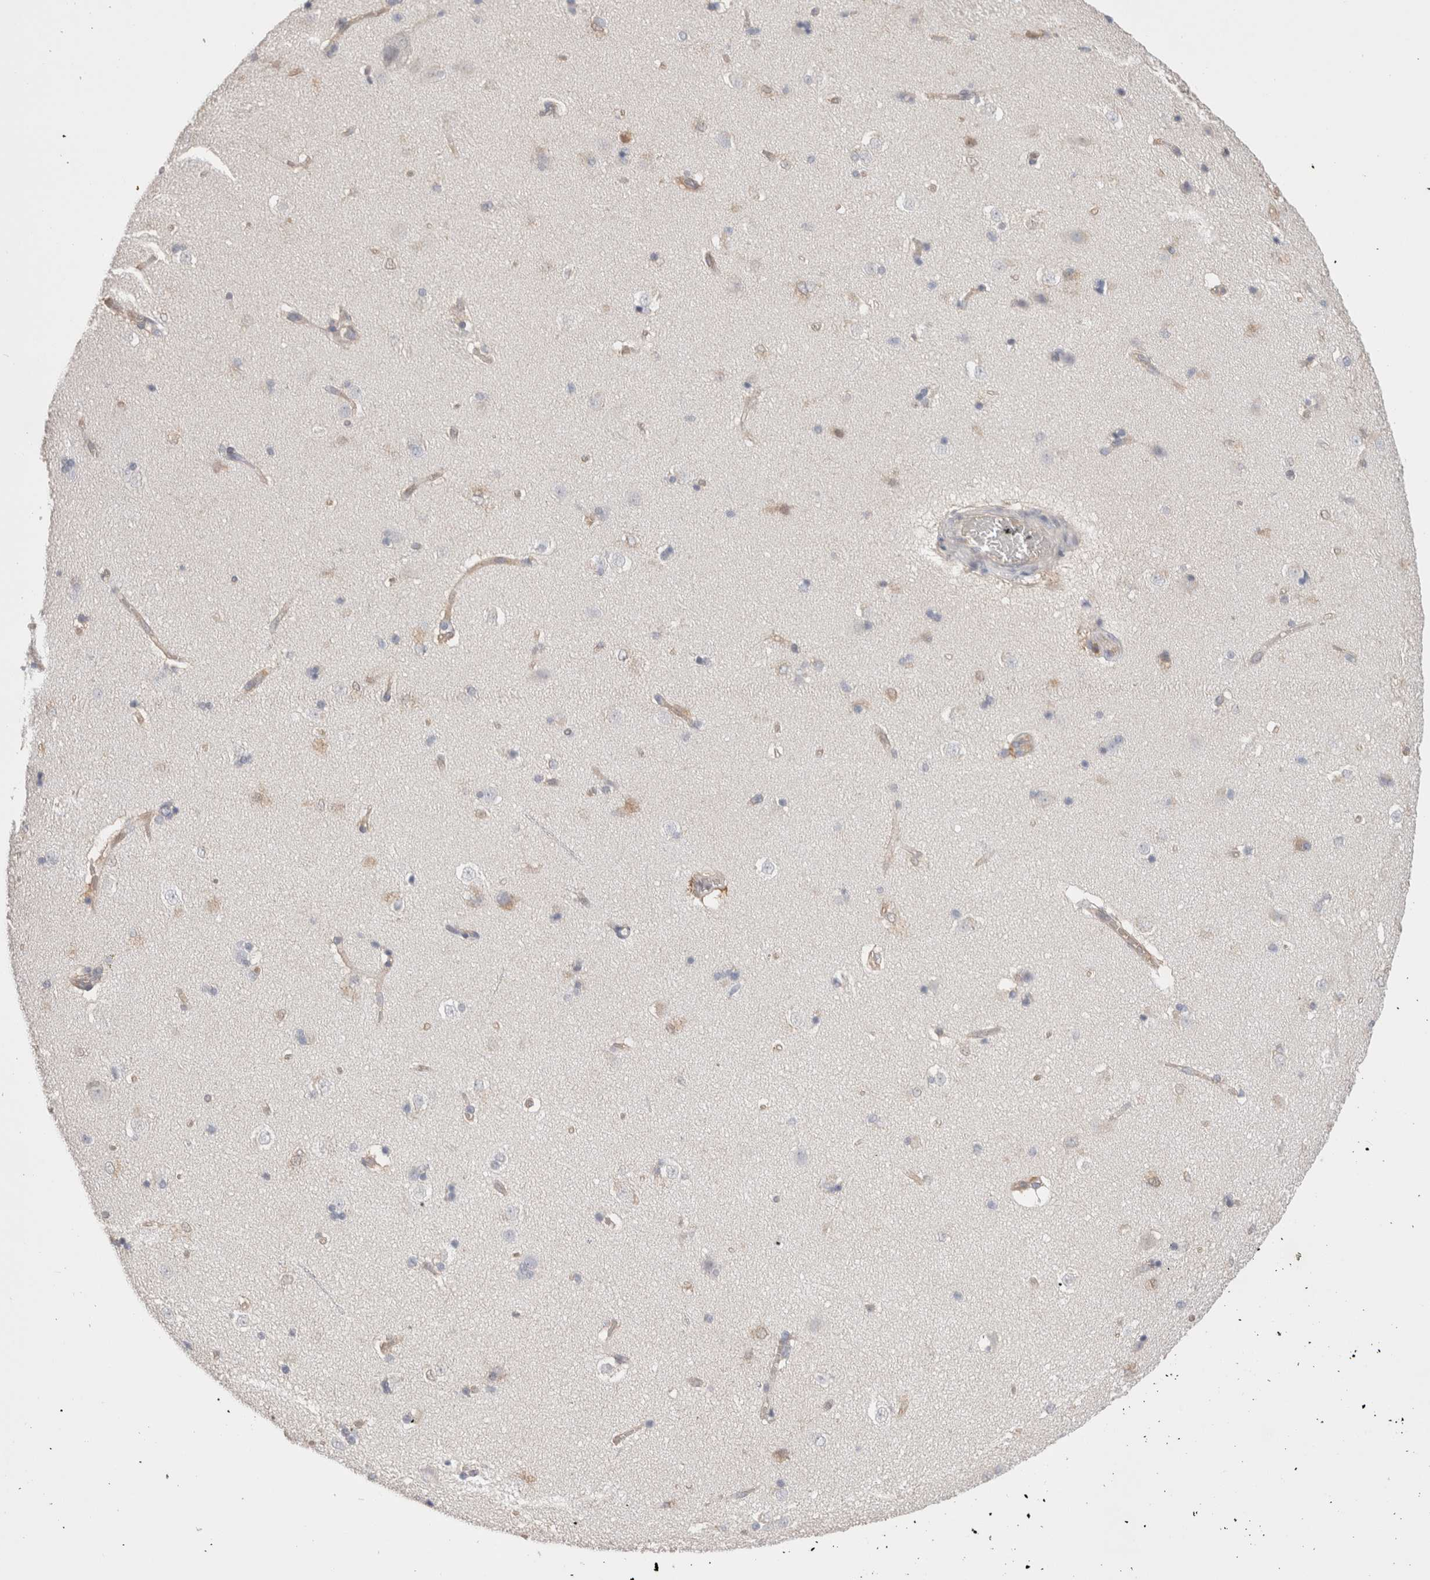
{"staining": {"intensity": "negative", "quantity": "none", "location": "none"}, "tissue": "caudate", "cell_type": "Glial cells", "image_type": "normal", "snomed": [{"axis": "morphology", "description": "Normal tissue, NOS"}, {"axis": "topography", "description": "Lateral ventricle wall"}], "caption": "The immunohistochemistry (IHC) histopathology image has no significant expression in glial cells of caudate. The staining is performed using DAB brown chromogen with nuclei counter-stained in using hematoxylin.", "gene": "CAPN2", "patient": {"sex": "female", "age": 19}}